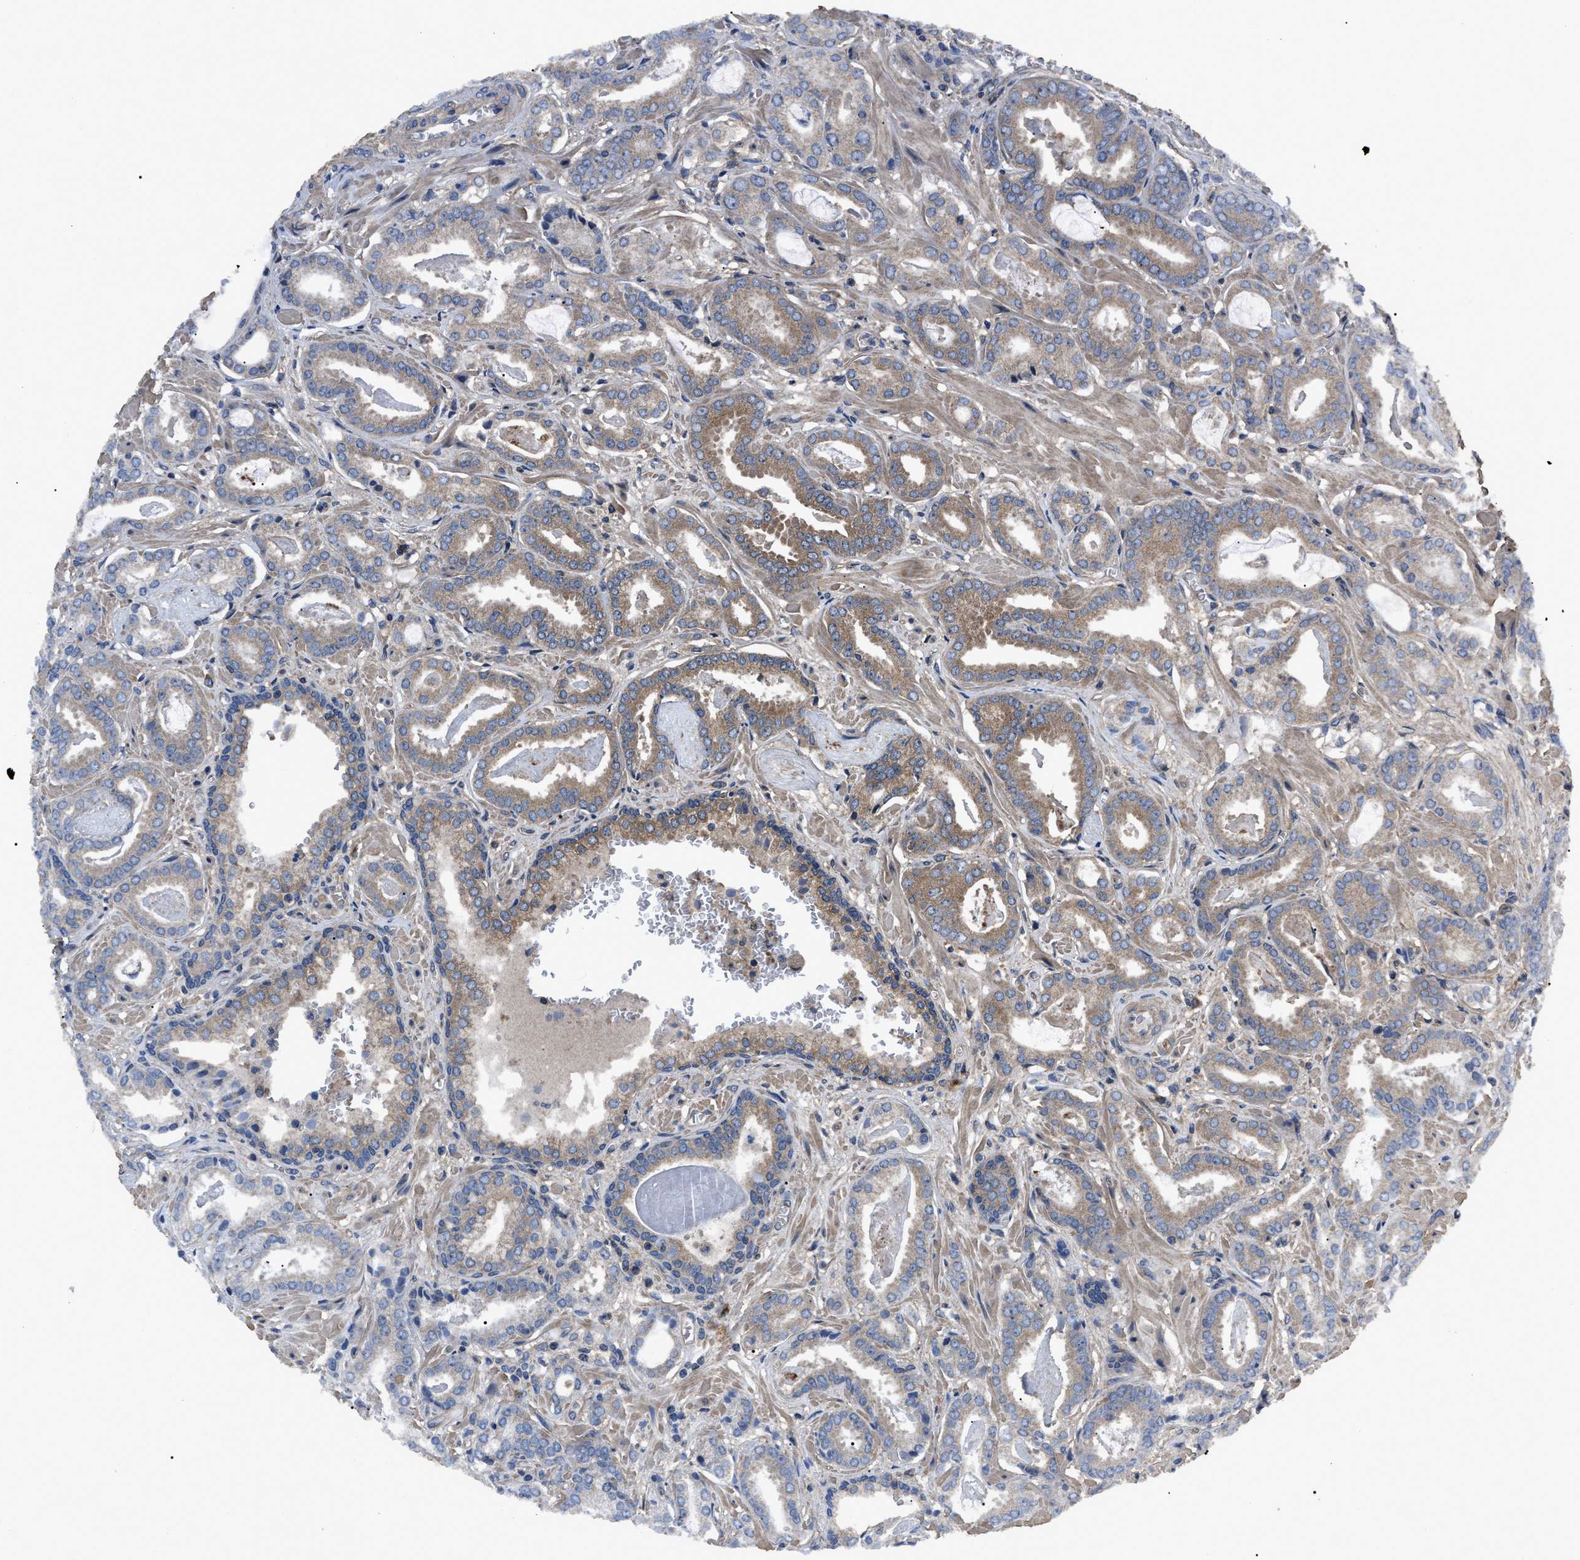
{"staining": {"intensity": "moderate", "quantity": "25%-75%", "location": "cytoplasmic/membranous"}, "tissue": "prostate cancer", "cell_type": "Tumor cells", "image_type": "cancer", "snomed": [{"axis": "morphology", "description": "Adenocarcinoma, Low grade"}, {"axis": "topography", "description": "Prostate"}], "caption": "Immunohistochemical staining of prostate cancer (adenocarcinoma (low-grade)) reveals medium levels of moderate cytoplasmic/membranous positivity in approximately 25%-75% of tumor cells.", "gene": "RNF216", "patient": {"sex": "male", "age": 53}}